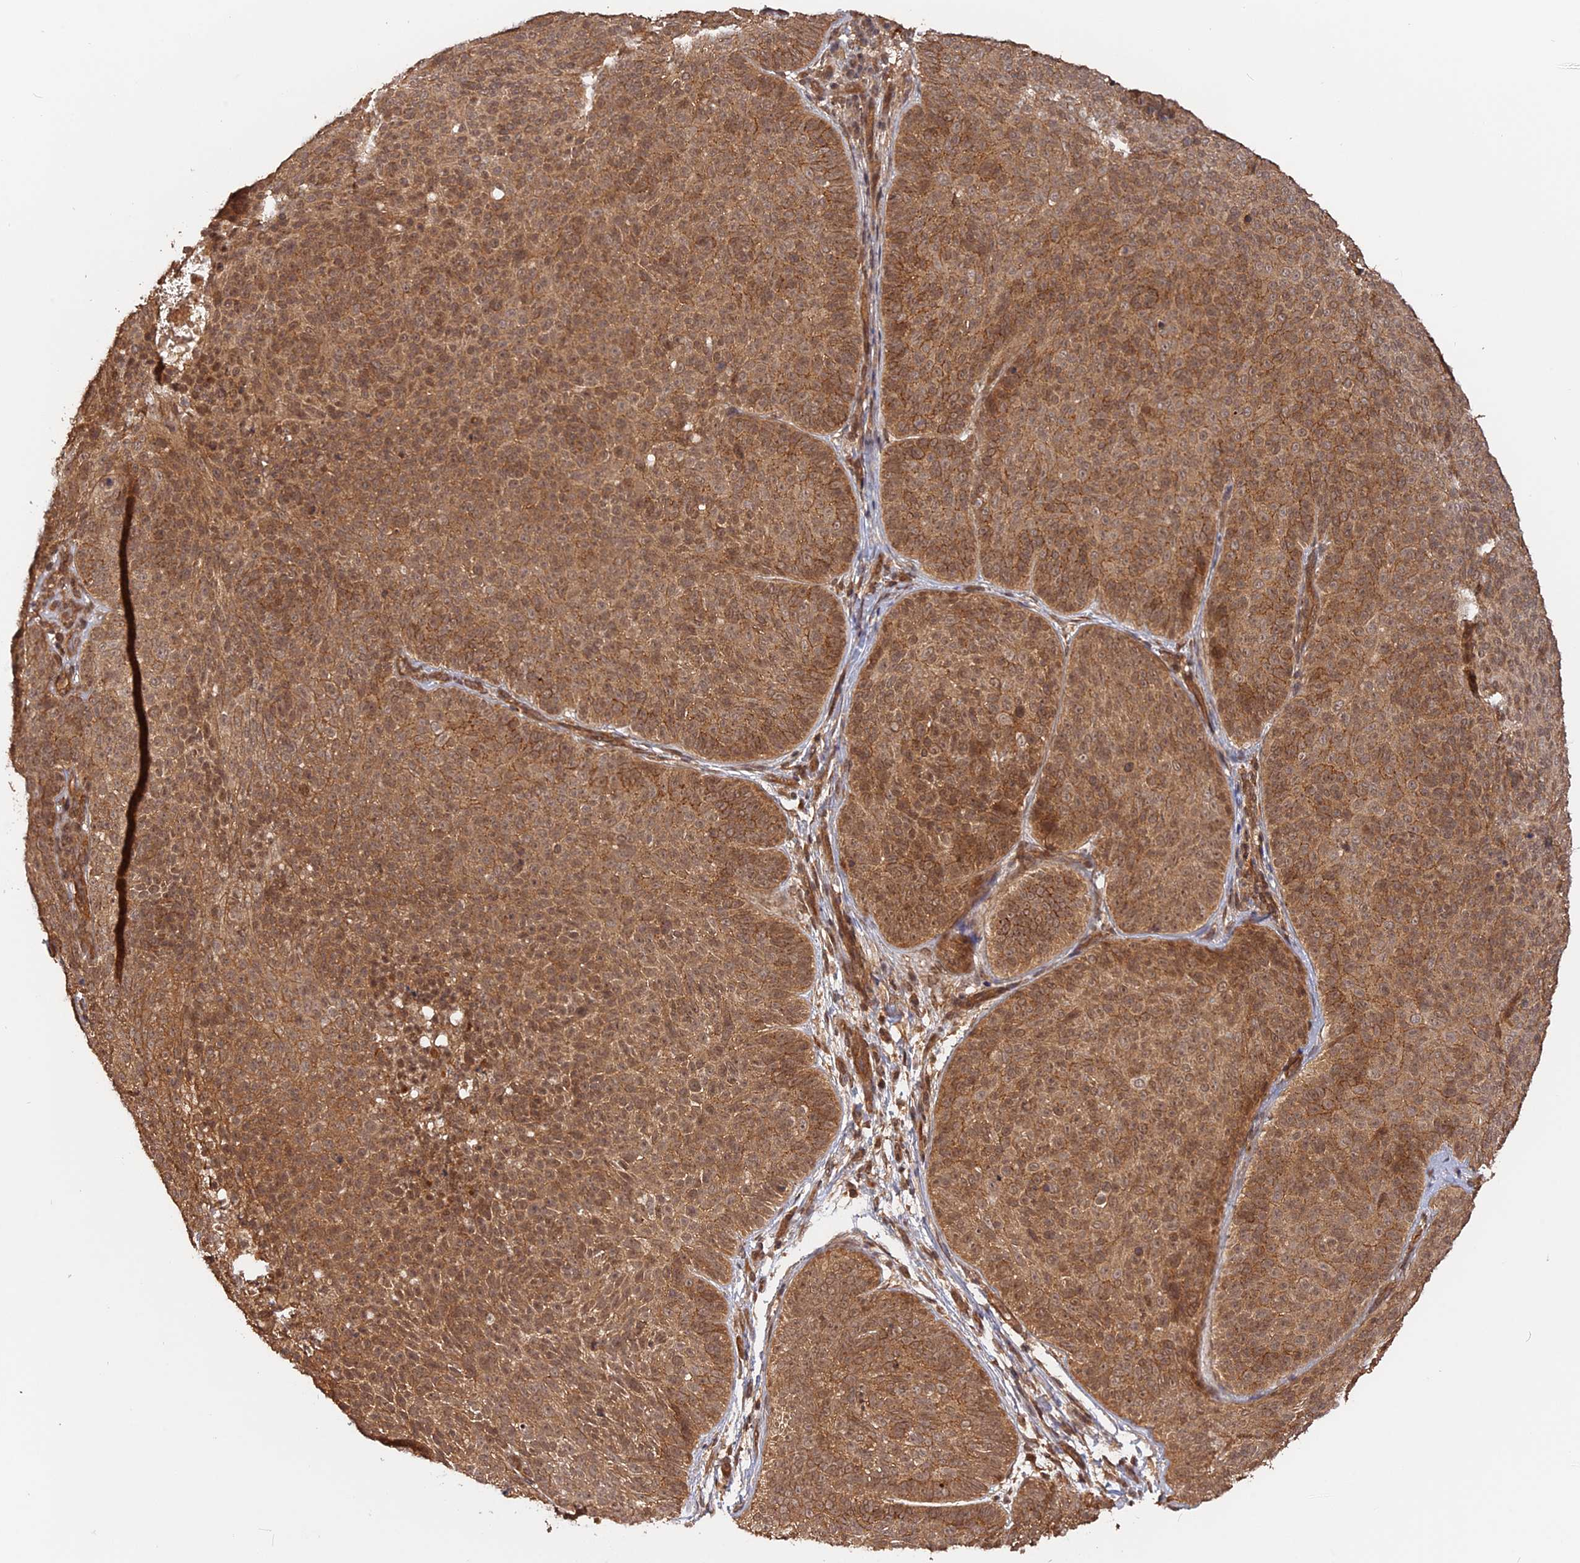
{"staining": {"intensity": "moderate", "quantity": ">75%", "location": "cytoplasmic/membranous"}, "tissue": "skin cancer", "cell_type": "Tumor cells", "image_type": "cancer", "snomed": [{"axis": "morphology", "description": "Basal cell carcinoma"}, {"axis": "topography", "description": "Skin"}], "caption": "High-magnification brightfield microscopy of basal cell carcinoma (skin) stained with DAB (3,3'-diaminobenzidine) (brown) and counterstained with hematoxylin (blue). tumor cells exhibit moderate cytoplasmic/membranous positivity is seen in approximately>75% of cells.", "gene": "CCDC174", "patient": {"sex": "male", "age": 85}}